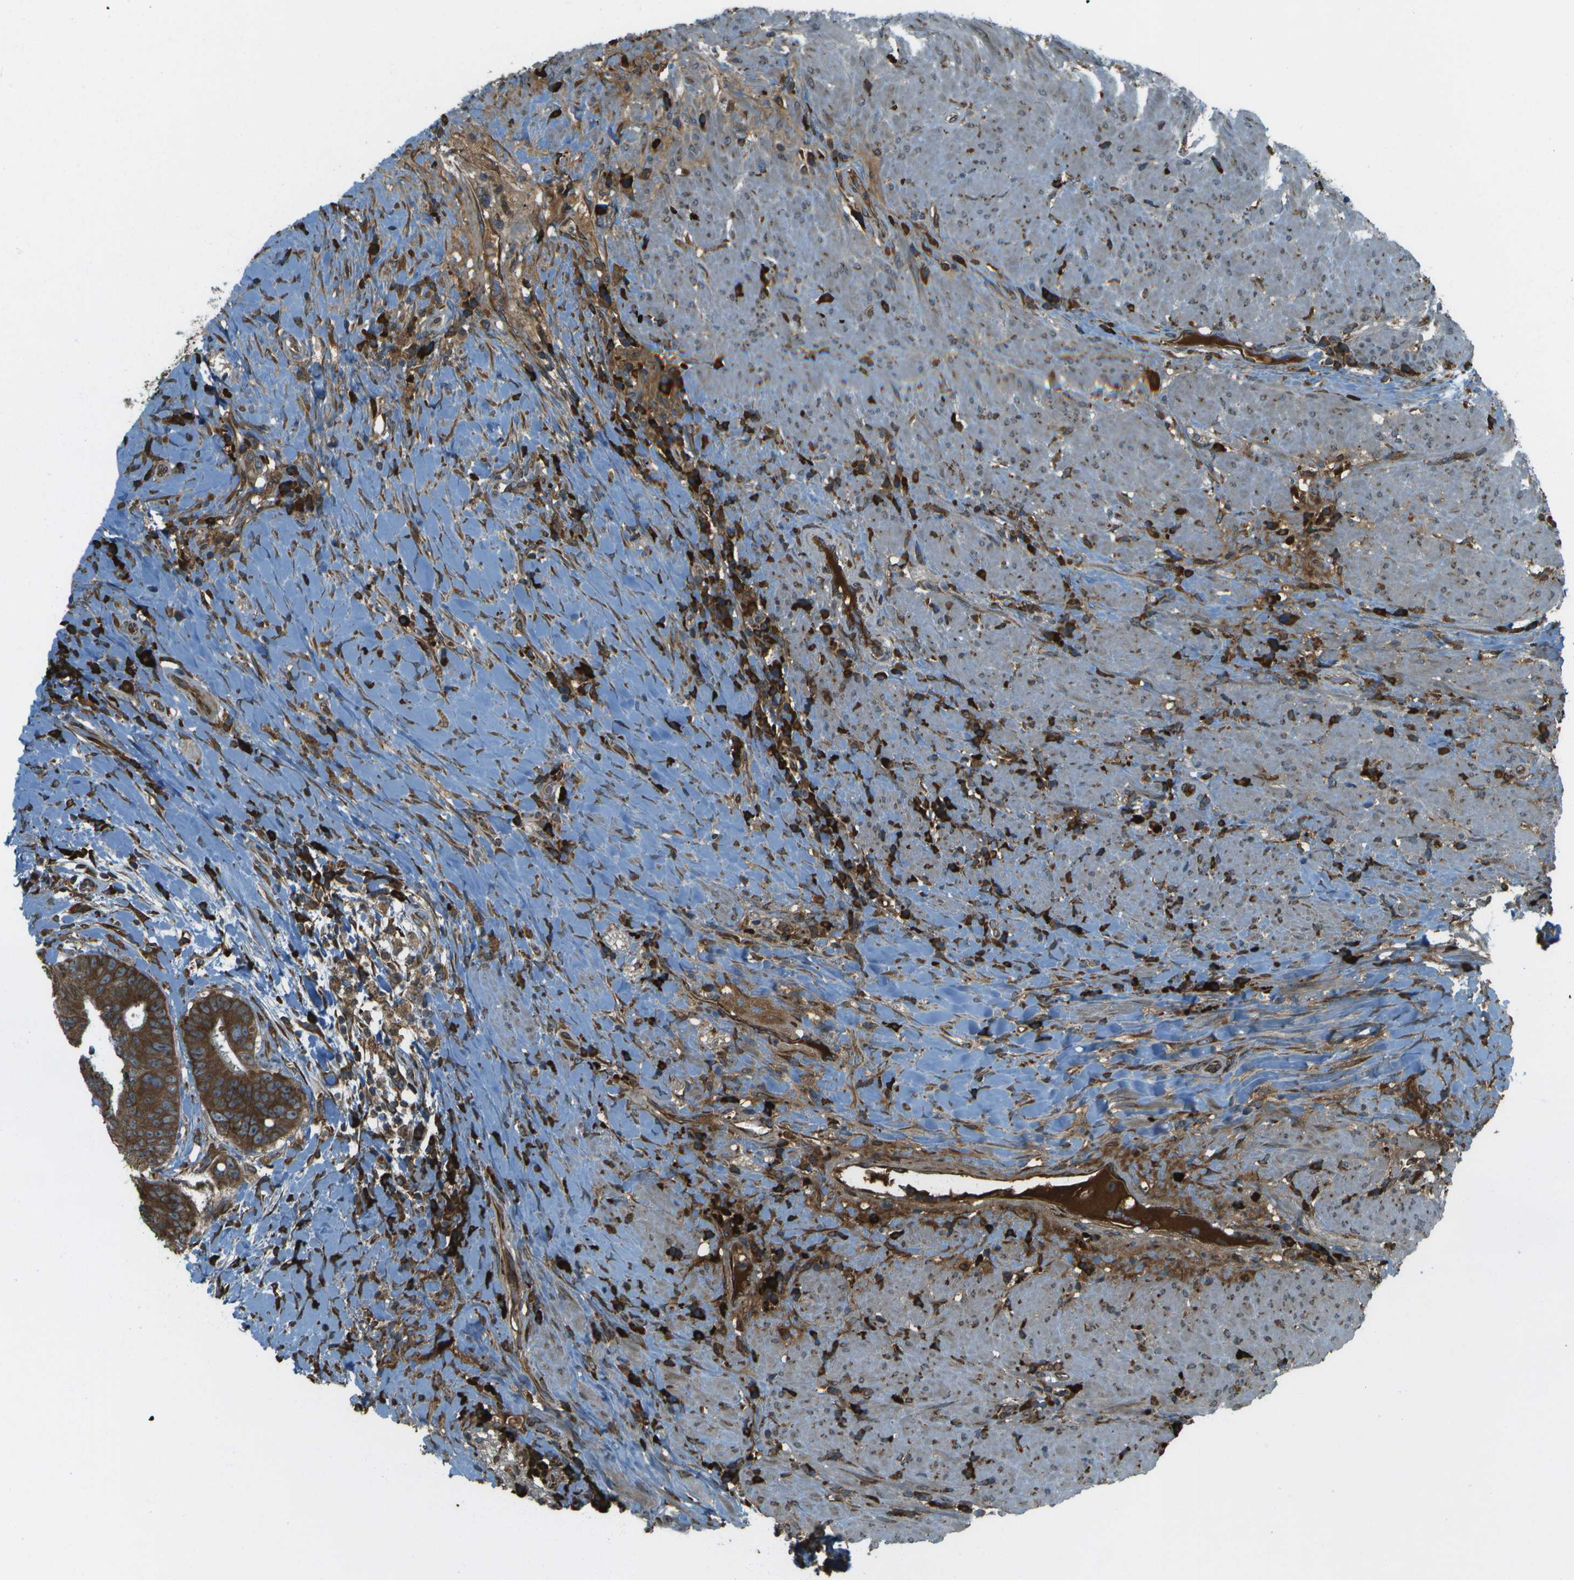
{"staining": {"intensity": "strong", "quantity": ">75%", "location": "cytoplasmic/membranous"}, "tissue": "colorectal cancer", "cell_type": "Tumor cells", "image_type": "cancer", "snomed": [{"axis": "morphology", "description": "Adenocarcinoma, NOS"}, {"axis": "topography", "description": "Rectum"}], "caption": "Colorectal cancer stained with a brown dye demonstrates strong cytoplasmic/membranous positive positivity in about >75% of tumor cells.", "gene": "USP30", "patient": {"sex": "male", "age": 72}}